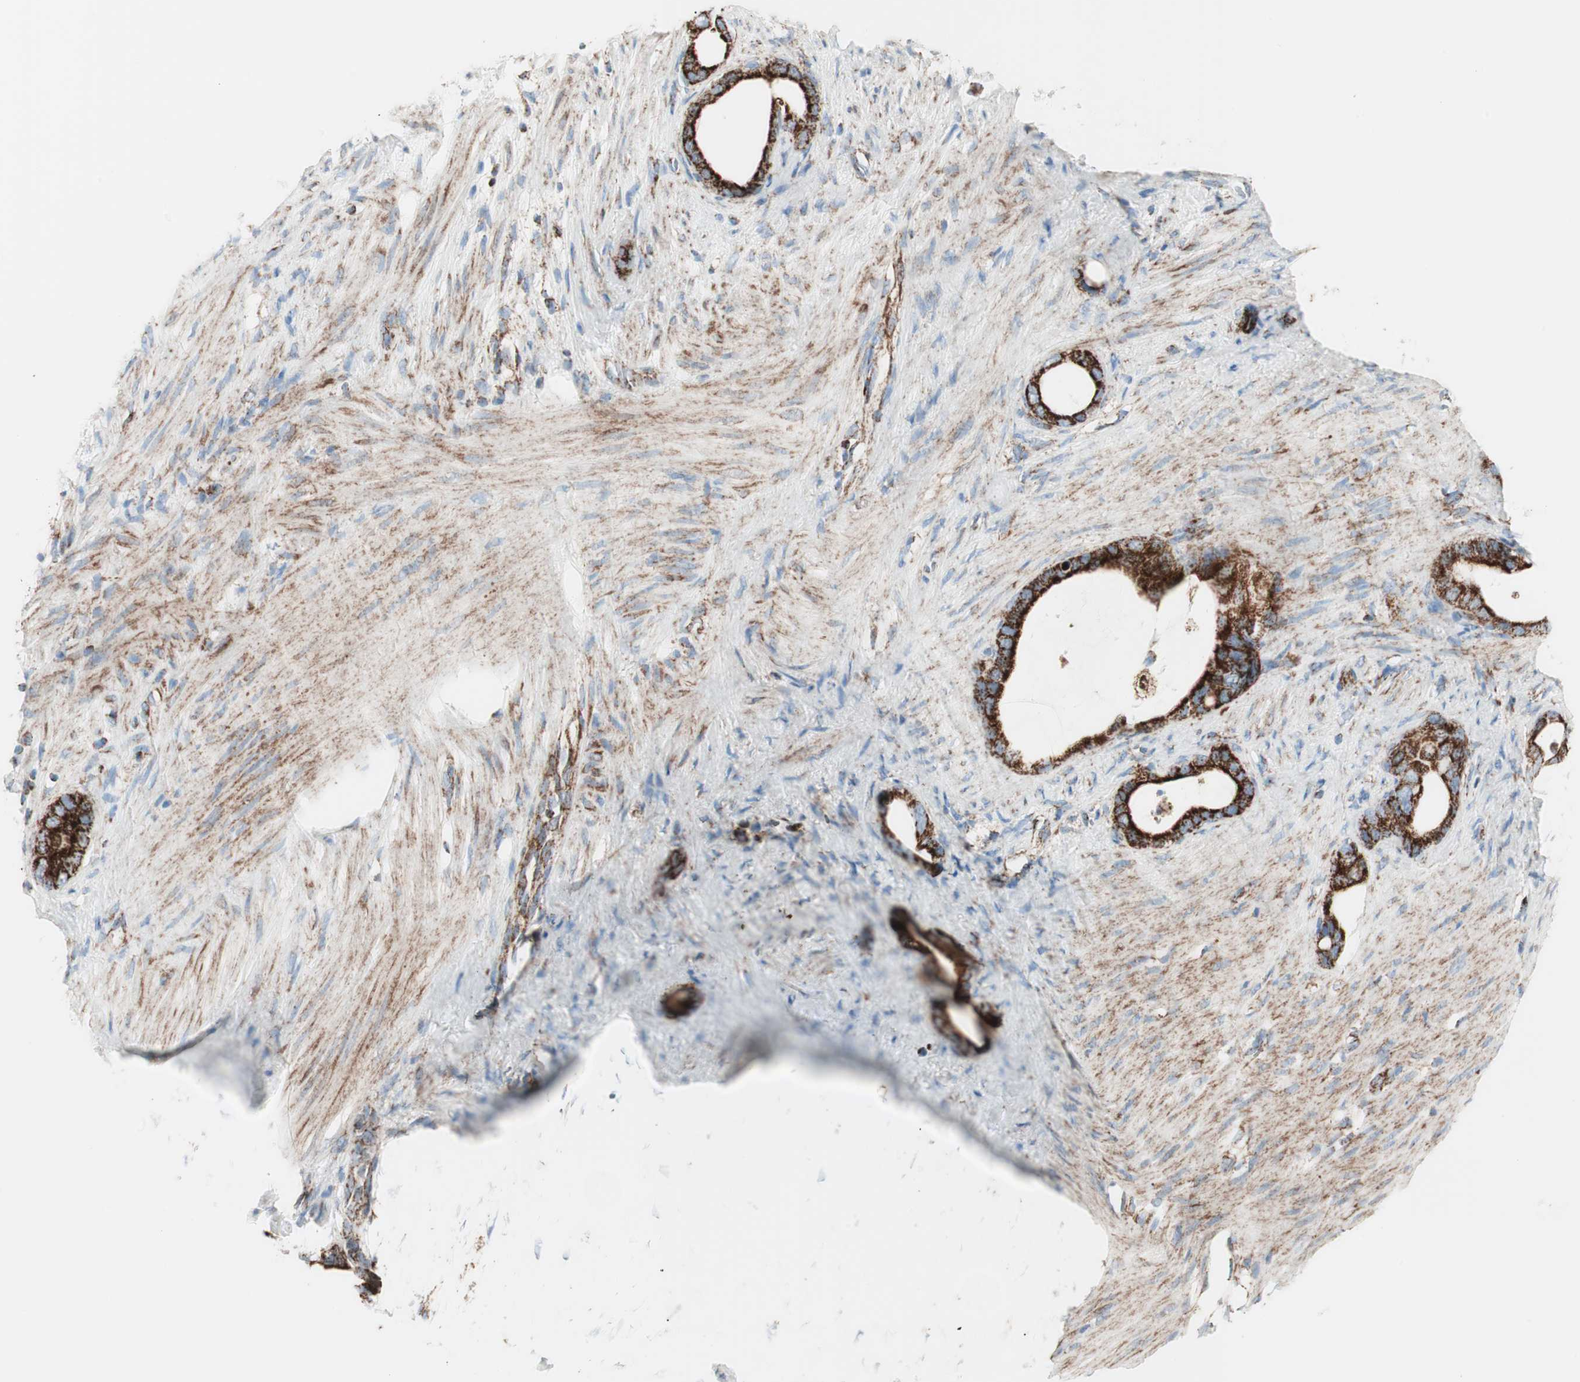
{"staining": {"intensity": "strong", "quantity": ">75%", "location": "cytoplasmic/membranous"}, "tissue": "stomach cancer", "cell_type": "Tumor cells", "image_type": "cancer", "snomed": [{"axis": "morphology", "description": "Adenocarcinoma, NOS"}, {"axis": "topography", "description": "Stomach"}], "caption": "Human stomach cancer (adenocarcinoma) stained with a brown dye reveals strong cytoplasmic/membranous positive positivity in about >75% of tumor cells.", "gene": "TOMM20", "patient": {"sex": "female", "age": 75}}